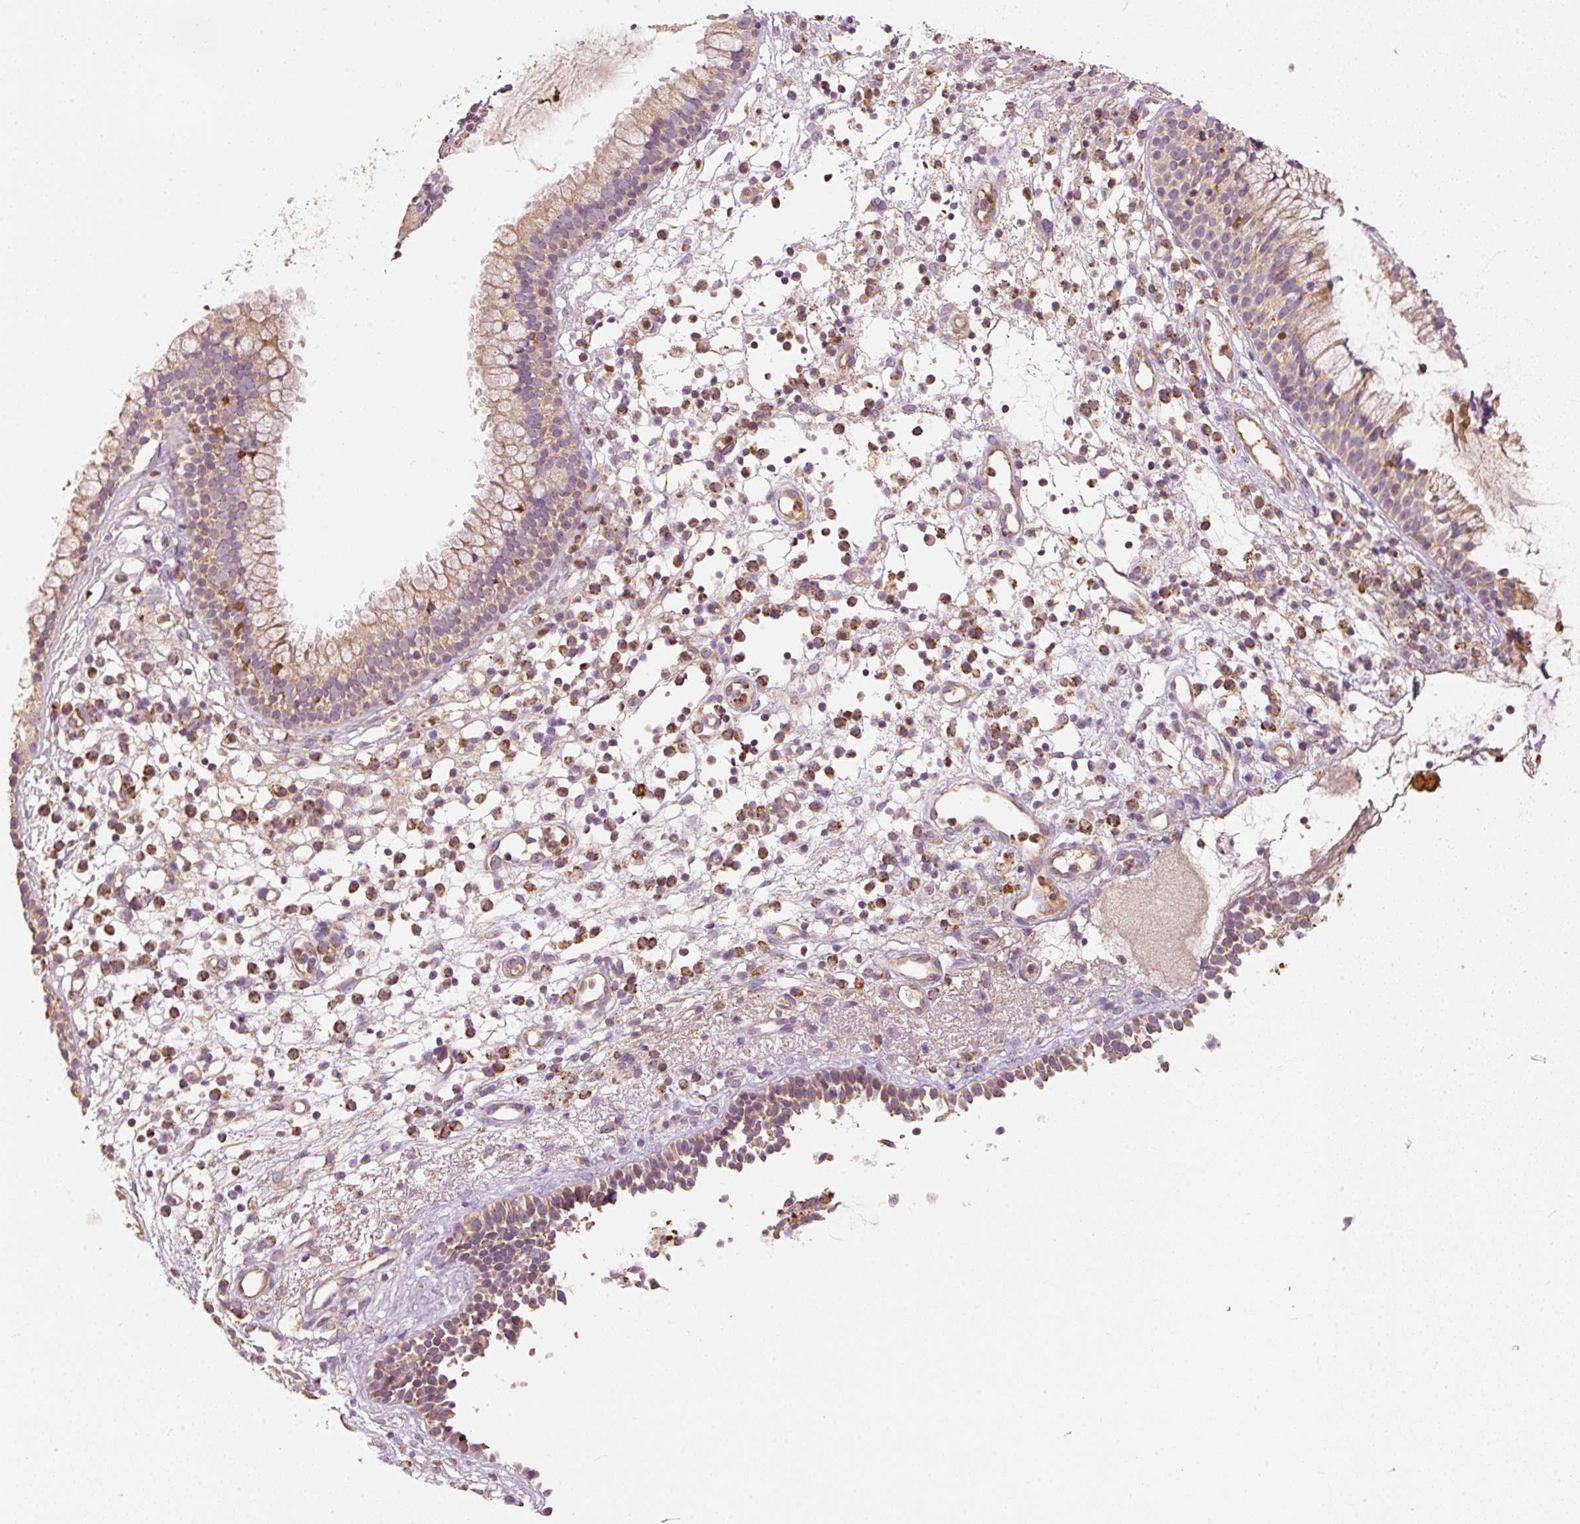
{"staining": {"intensity": "moderate", "quantity": "25%-75%", "location": "cytoplasmic/membranous"}, "tissue": "nasopharynx", "cell_type": "Respiratory epithelial cells", "image_type": "normal", "snomed": [{"axis": "morphology", "description": "Normal tissue, NOS"}, {"axis": "topography", "description": "Nasopharynx"}], "caption": "An immunohistochemistry histopathology image of normal tissue is shown. Protein staining in brown labels moderate cytoplasmic/membranous positivity in nasopharynx within respiratory epithelial cells.", "gene": "PSENEN", "patient": {"sex": "male", "age": 21}}